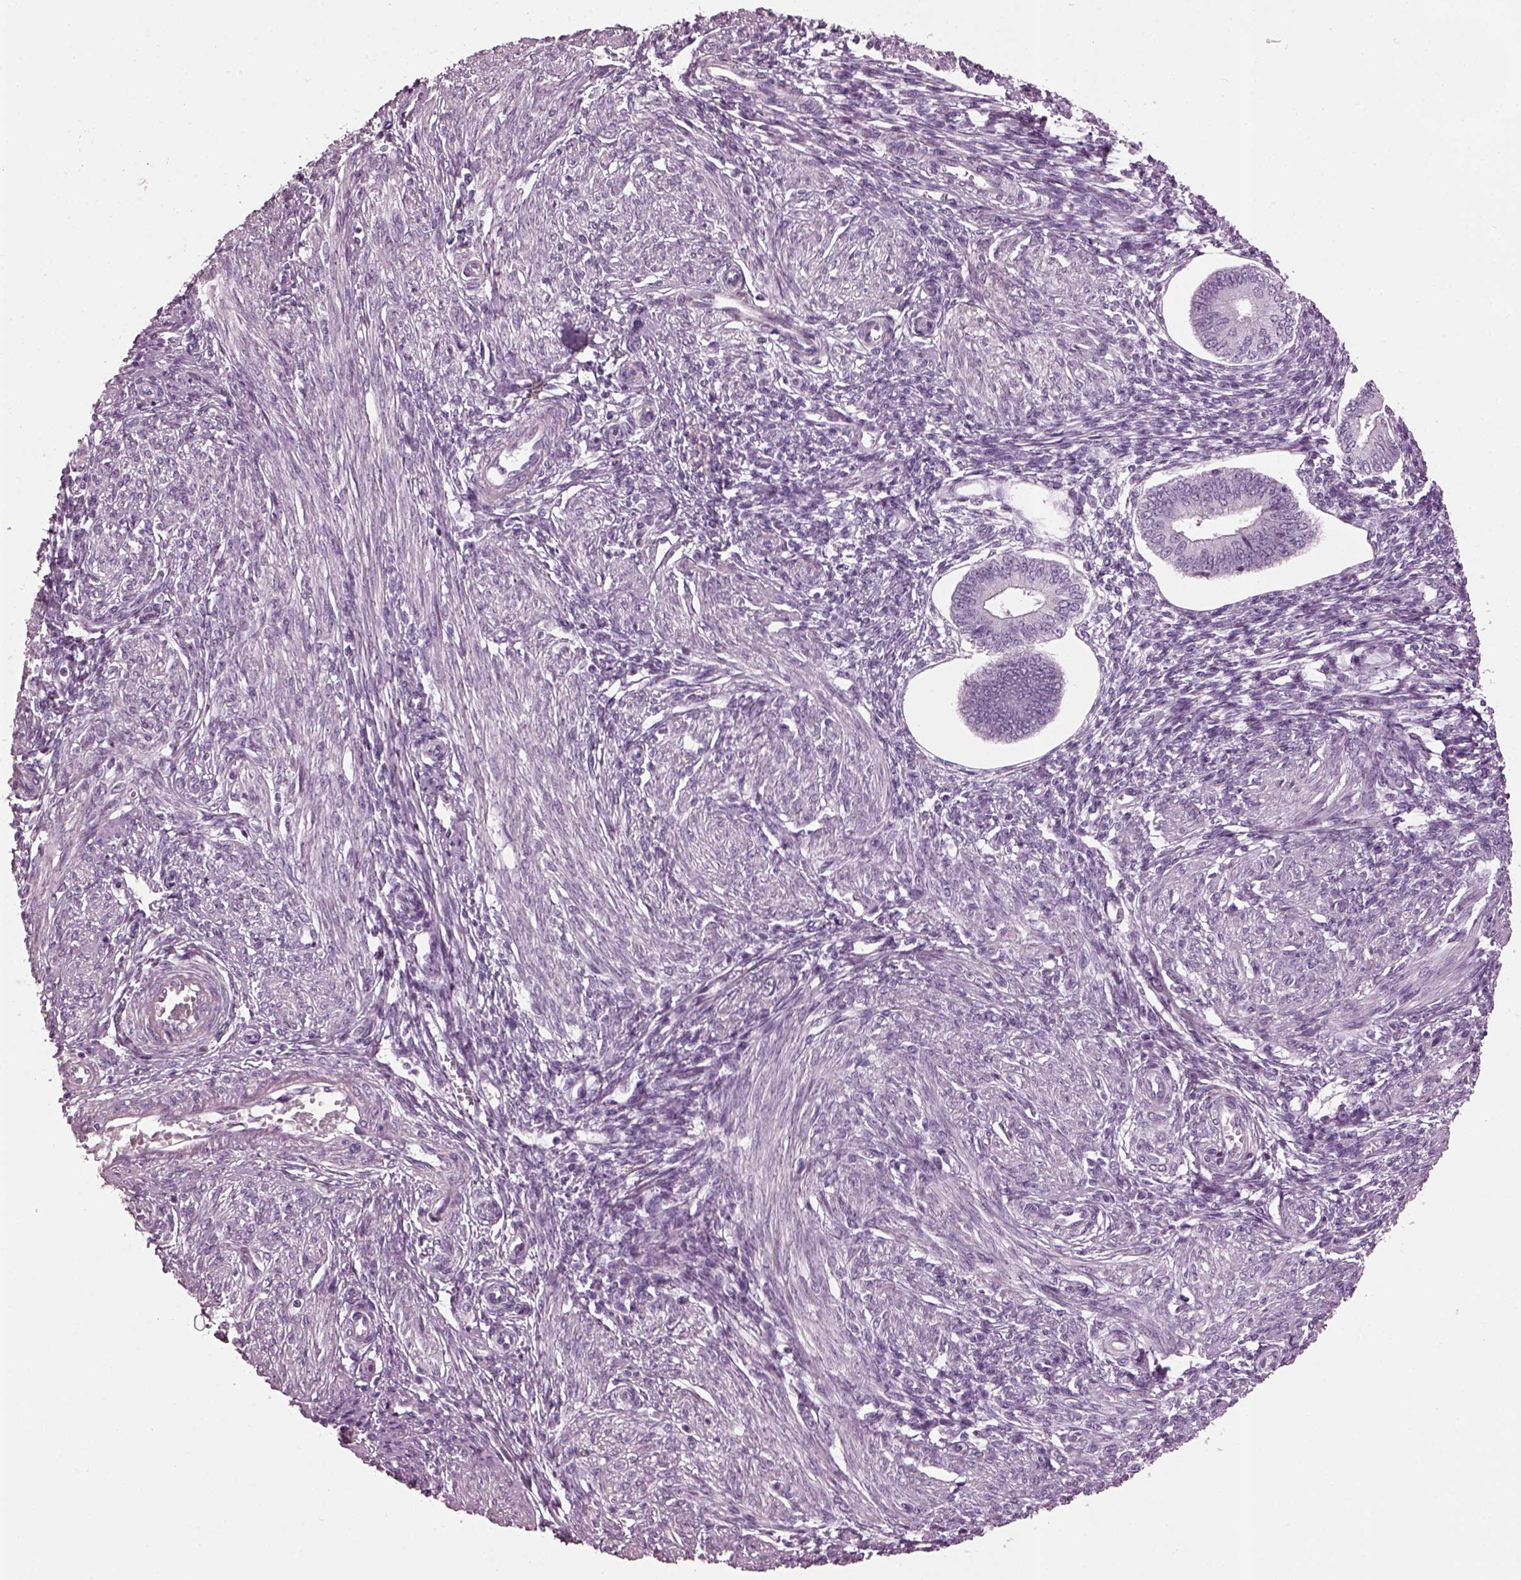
{"staining": {"intensity": "negative", "quantity": "none", "location": "none"}, "tissue": "endometrium", "cell_type": "Cells in endometrial stroma", "image_type": "normal", "snomed": [{"axis": "morphology", "description": "Normal tissue, NOS"}, {"axis": "topography", "description": "Endometrium"}], "caption": "Immunohistochemical staining of normal human endometrium shows no significant positivity in cells in endometrial stroma. (Stains: DAB (3,3'-diaminobenzidine) IHC with hematoxylin counter stain, Microscopy: brightfield microscopy at high magnification).", "gene": "SLC6A17", "patient": {"sex": "female", "age": 42}}